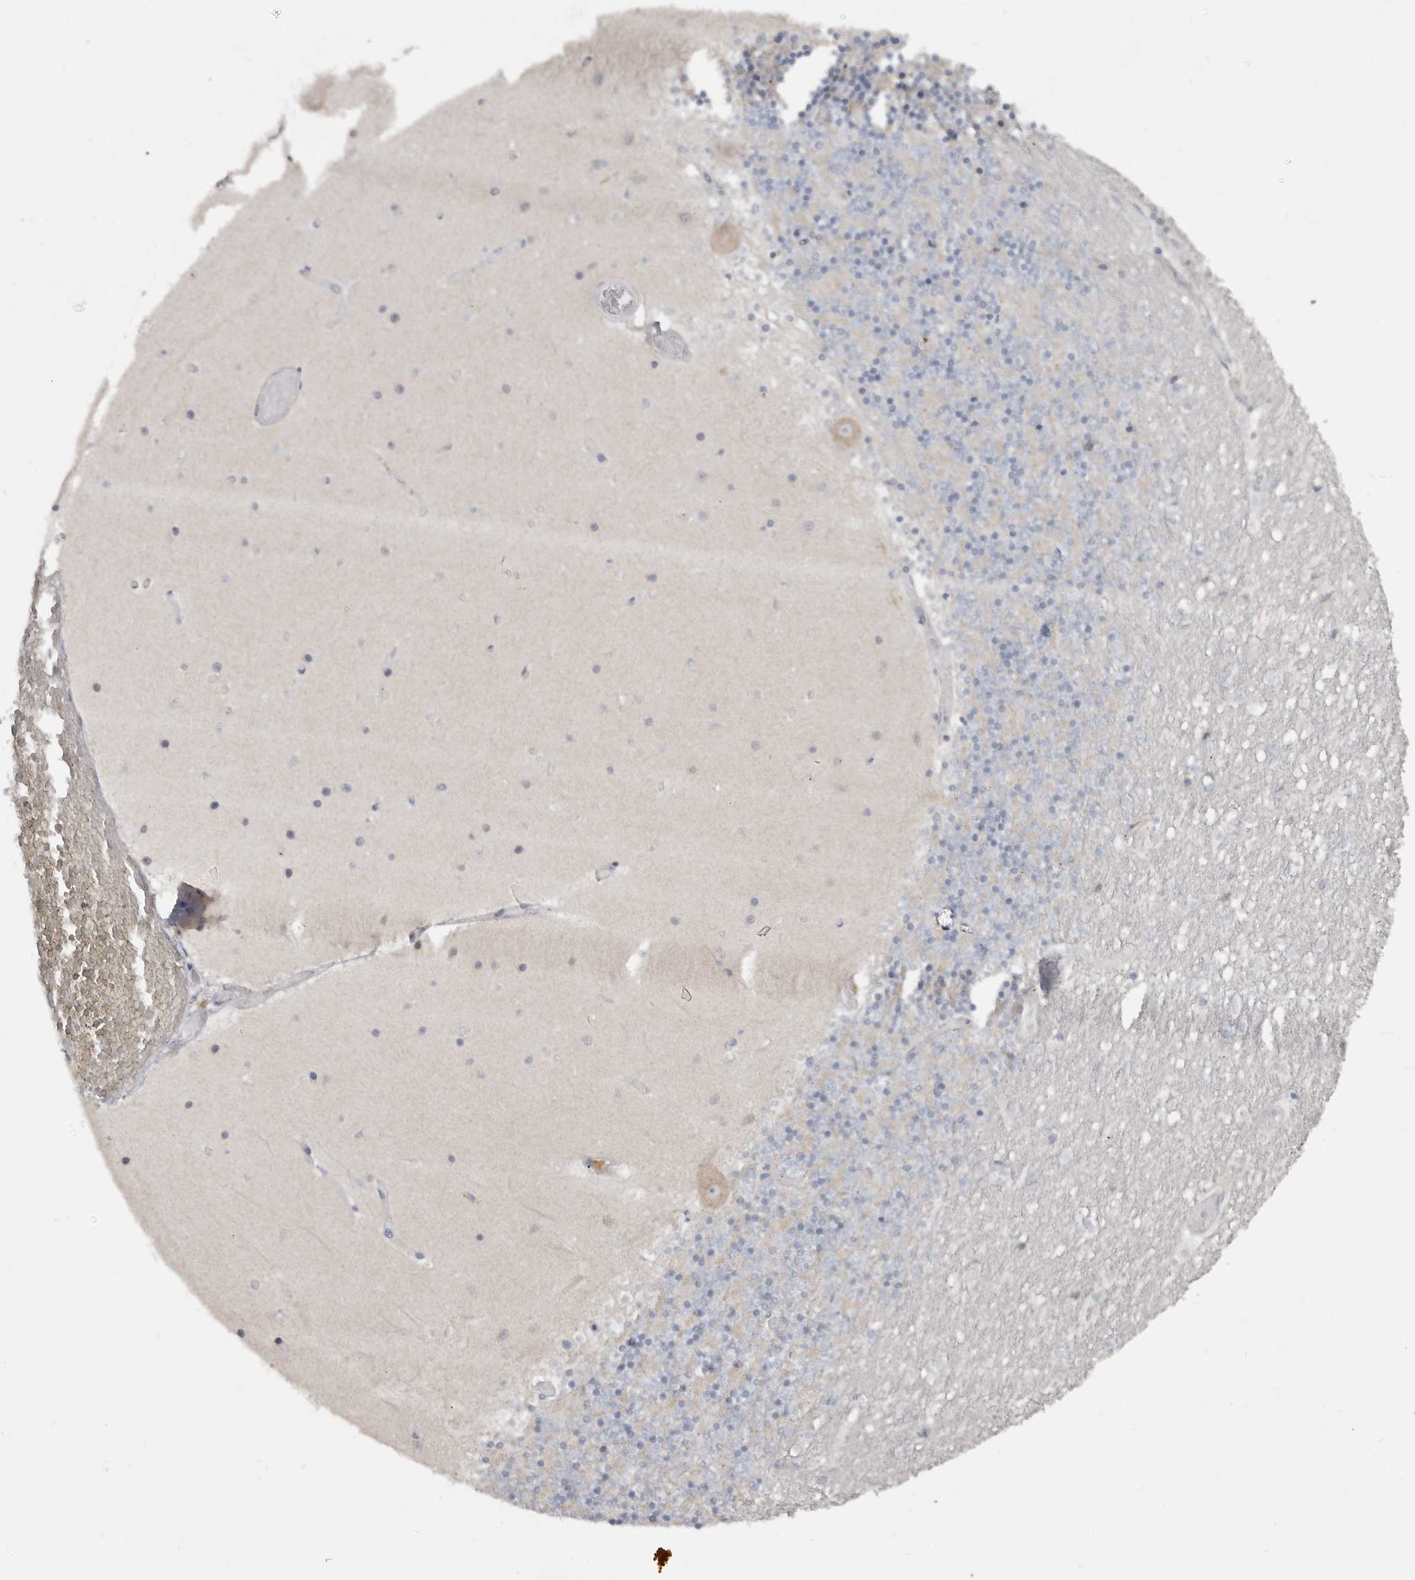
{"staining": {"intensity": "negative", "quantity": "none", "location": "none"}, "tissue": "cerebellum", "cell_type": "Cells in granular layer", "image_type": "normal", "snomed": [{"axis": "morphology", "description": "Normal tissue, NOS"}, {"axis": "topography", "description": "Cerebellum"}], "caption": "An immunohistochemistry histopathology image of normal cerebellum is shown. There is no staining in cells in granular layer of cerebellum.", "gene": "ZNF114", "patient": {"sex": "female", "age": 28}}